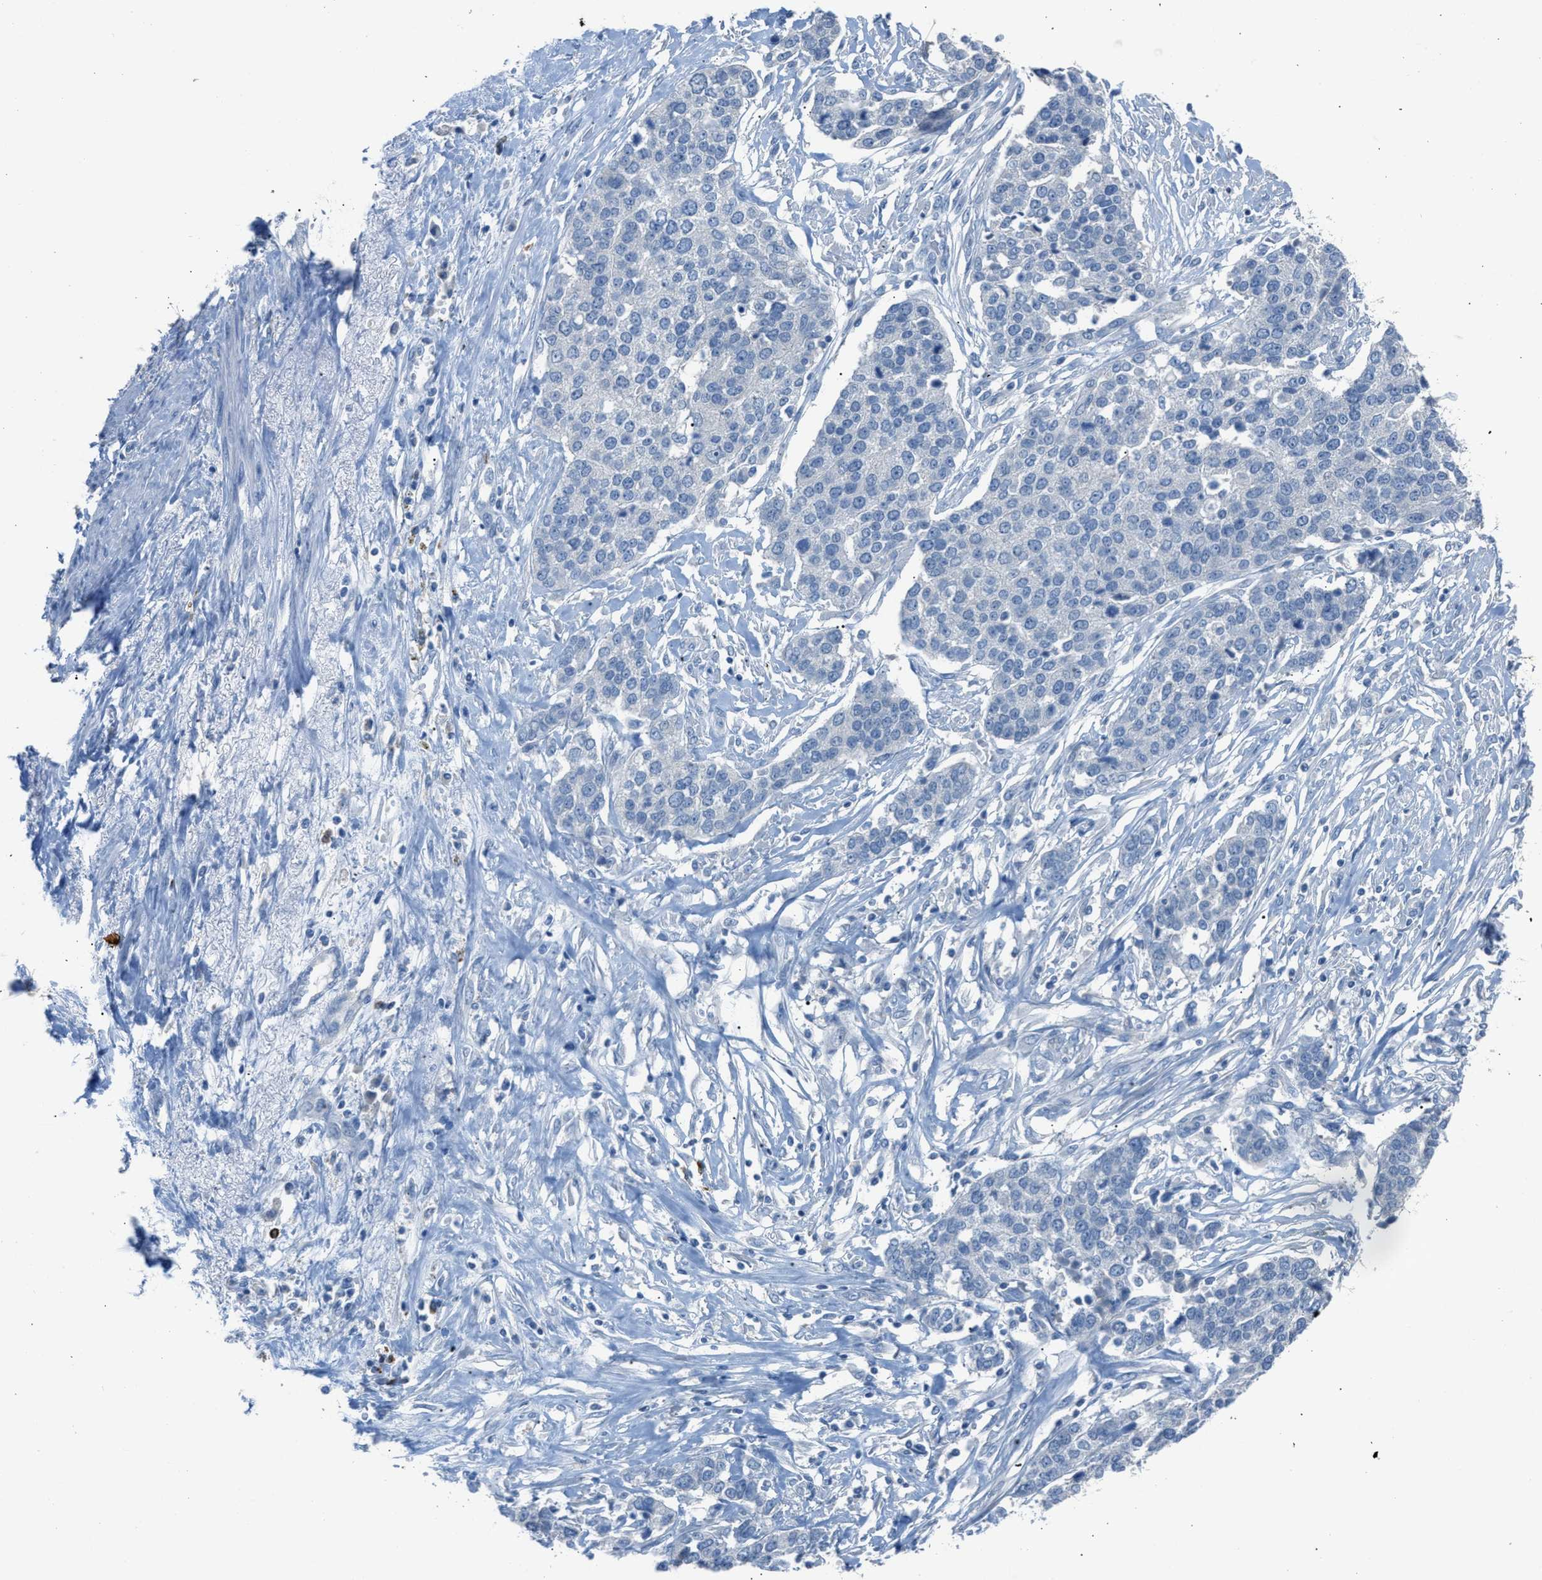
{"staining": {"intensity": "negative", "quantity": "none", "location": "none"}, "tissue": "ovarian cancer", "cell_type": "Tumor cells", "image_type": "cancer", "snomed": [{"axis": "morphology", "description": "Cystadenocarcinoma, serous, NOS"}, {"axis": "topography", "description": "Ovary"}], "caption": "IHC of serous cystadenocarcinoma (ovarian) exhibits no positivity in tumor cells.", "gene": "CLEC10A", "patient": {"sex": "female", "age": 44}}